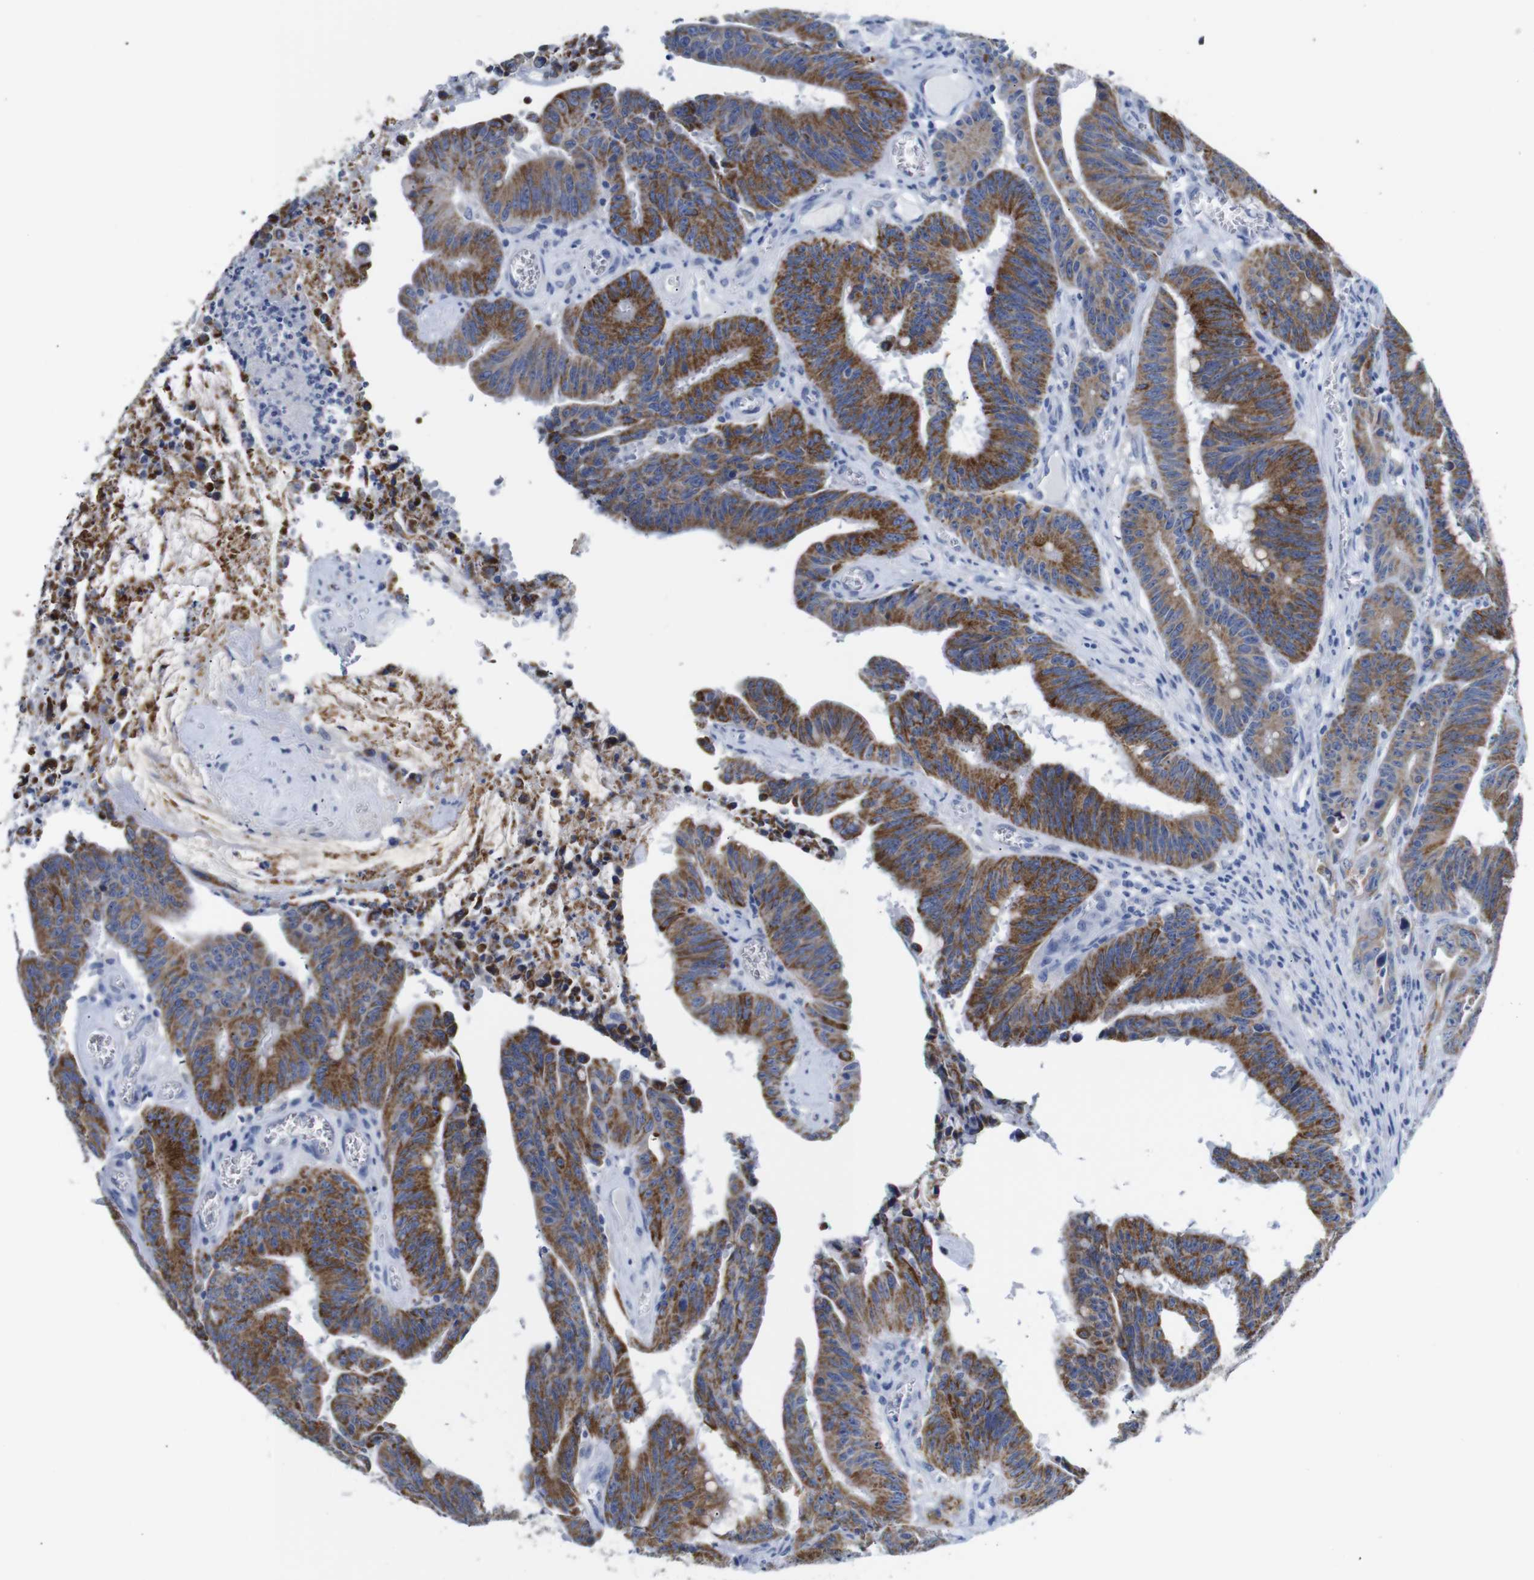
{"staining": {"intensity": "strong", "quantity": "25%-75%", "location": "cytoplasmic/membranous"}, "tissue": "colorectal cancer", "cell_type": "Tumor cells", "image_type": "cancer", "snomed": [{"axis": "morphology", "description": "Adenocarcinoma, NOS"}, {"axis": "topography", "description": "Colon"}], "caption": "Tumor cells display high levels of strong cytoplasmic/membranous staining in about 25%-75% of cells in human colorectal cancer.", "gene": "MAOA", "patient": {"sex": "male", "age": 45}}